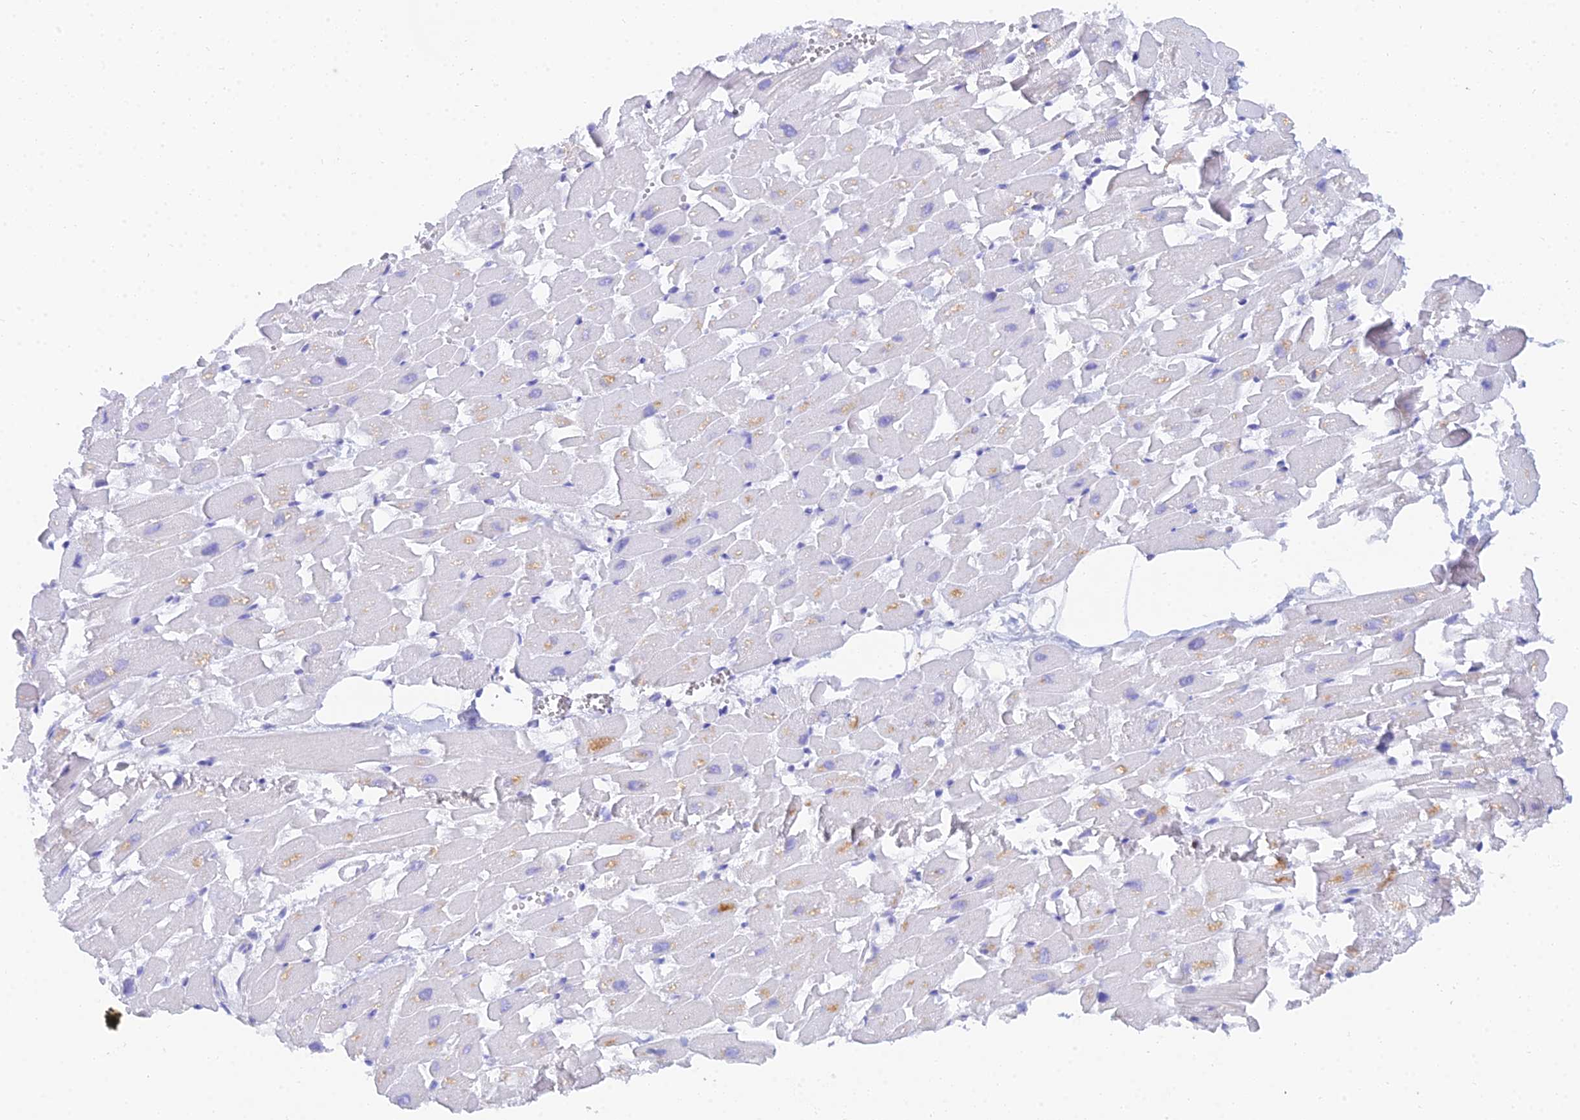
{"staining": {"intensity": "negative", "quantity": "none", "location": "none"}, "tissue": "heart muscle", "cell_type": "Cardiomyocytes", "image_type": "normal", "snomed": [{"axis": "morphology", "description": "Normal tissue, NOS"}, {"axis": "topography", "description": "Heart"}], "caption": "Protein analysis of normal heart muscle exhibits no significant staining in cardiomyocytes.", "gene": "MCM2", "patient": {"sex": "female", "age": 64}}